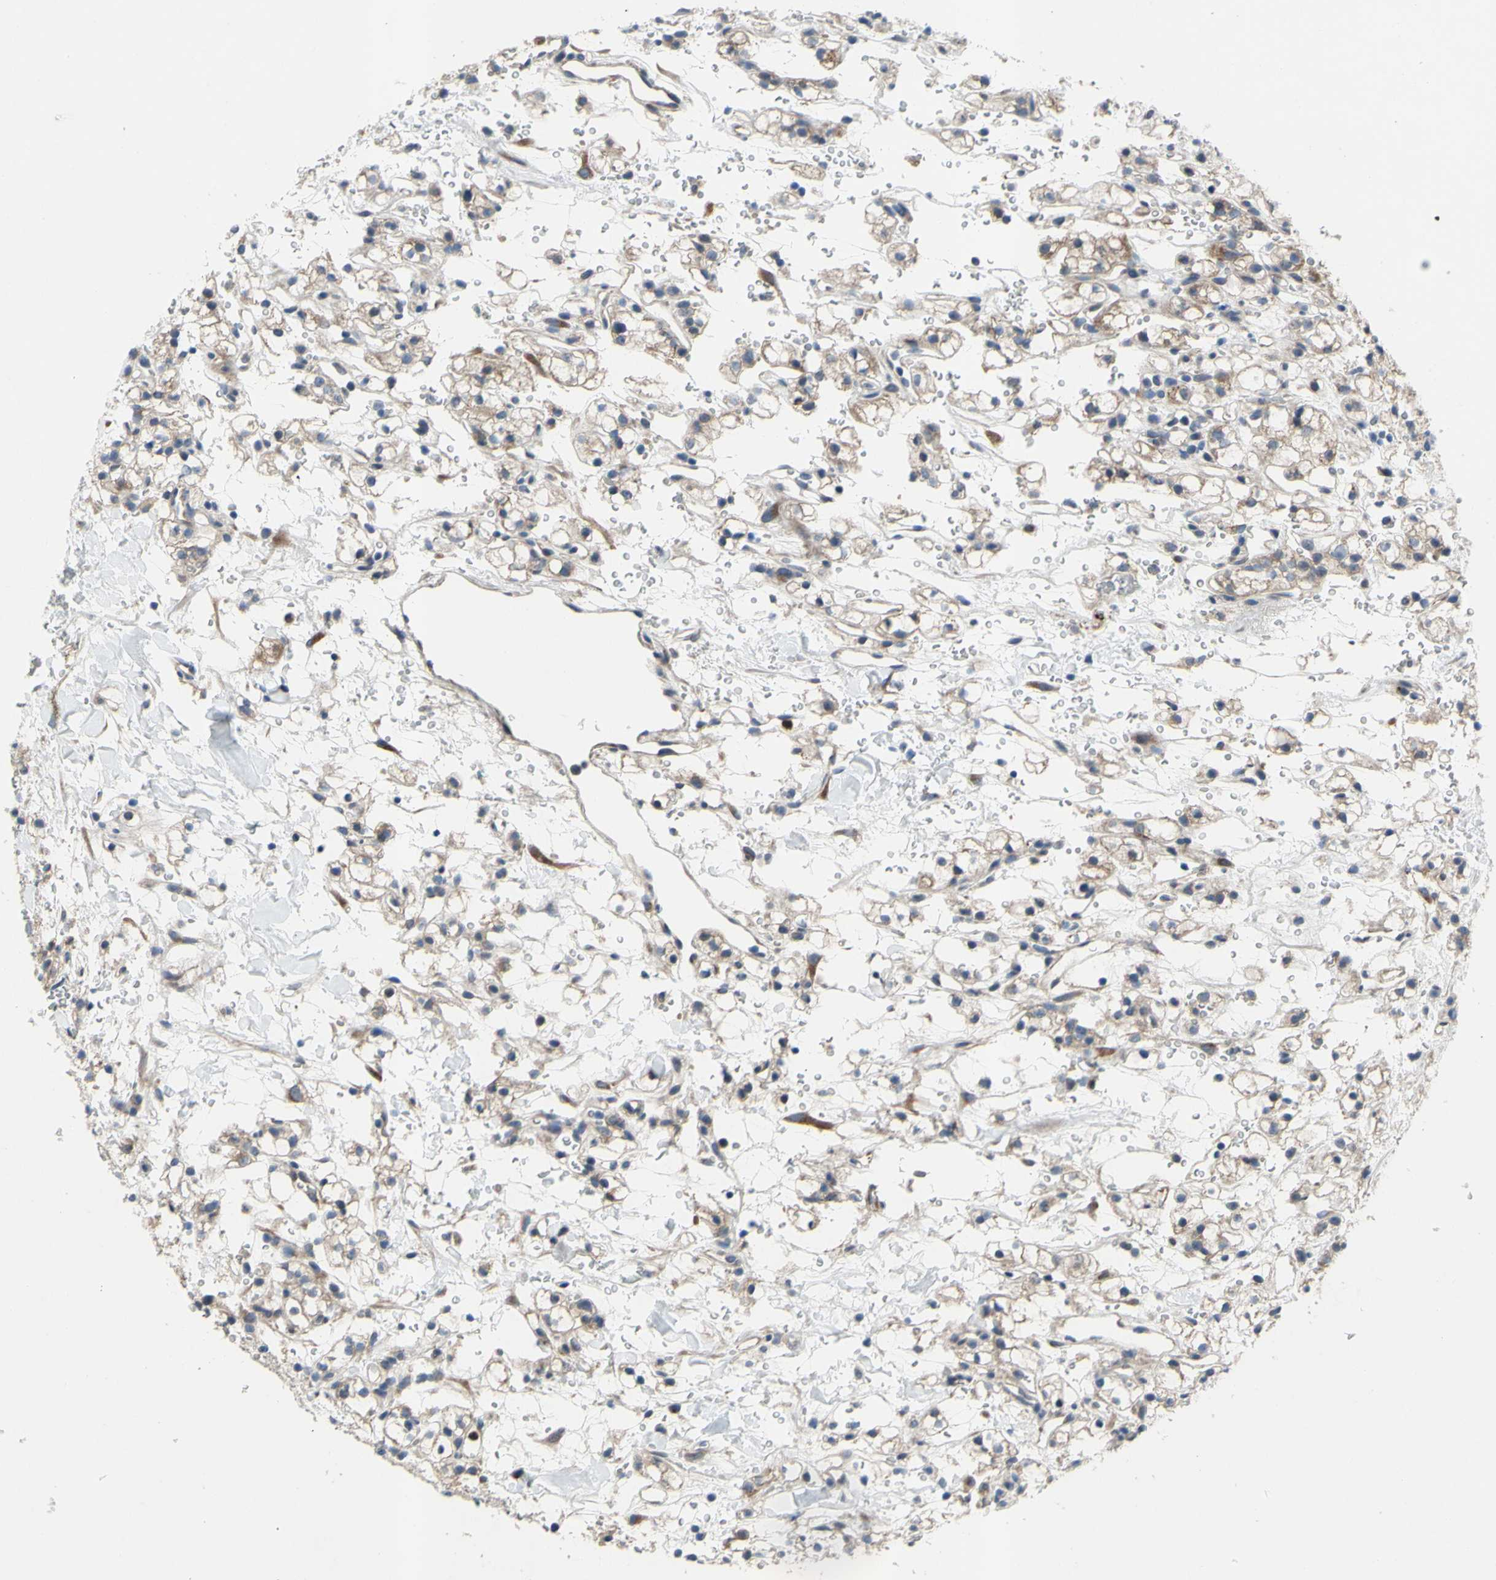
{"staining": {"intensity": "moderate", "quantity": ">75%", "location": "cytoplasmic/membranous"}, "tissue": "renal cancer", "cell_type": "Tumor cells", "image_type": "cancer", "snomed": [{"axis": "morphology", "description": "Adenocarcinoma, NOS"}, {"axis": "topography", "description": "Kidney"}], "caption": "Renal adenocarcinoma stained for a protein displays moderate cytoplasmic/membranous positivity in tumor cells.", "gene": "GRAMD2B", "patient": {"sex": "male", "age": 61}}